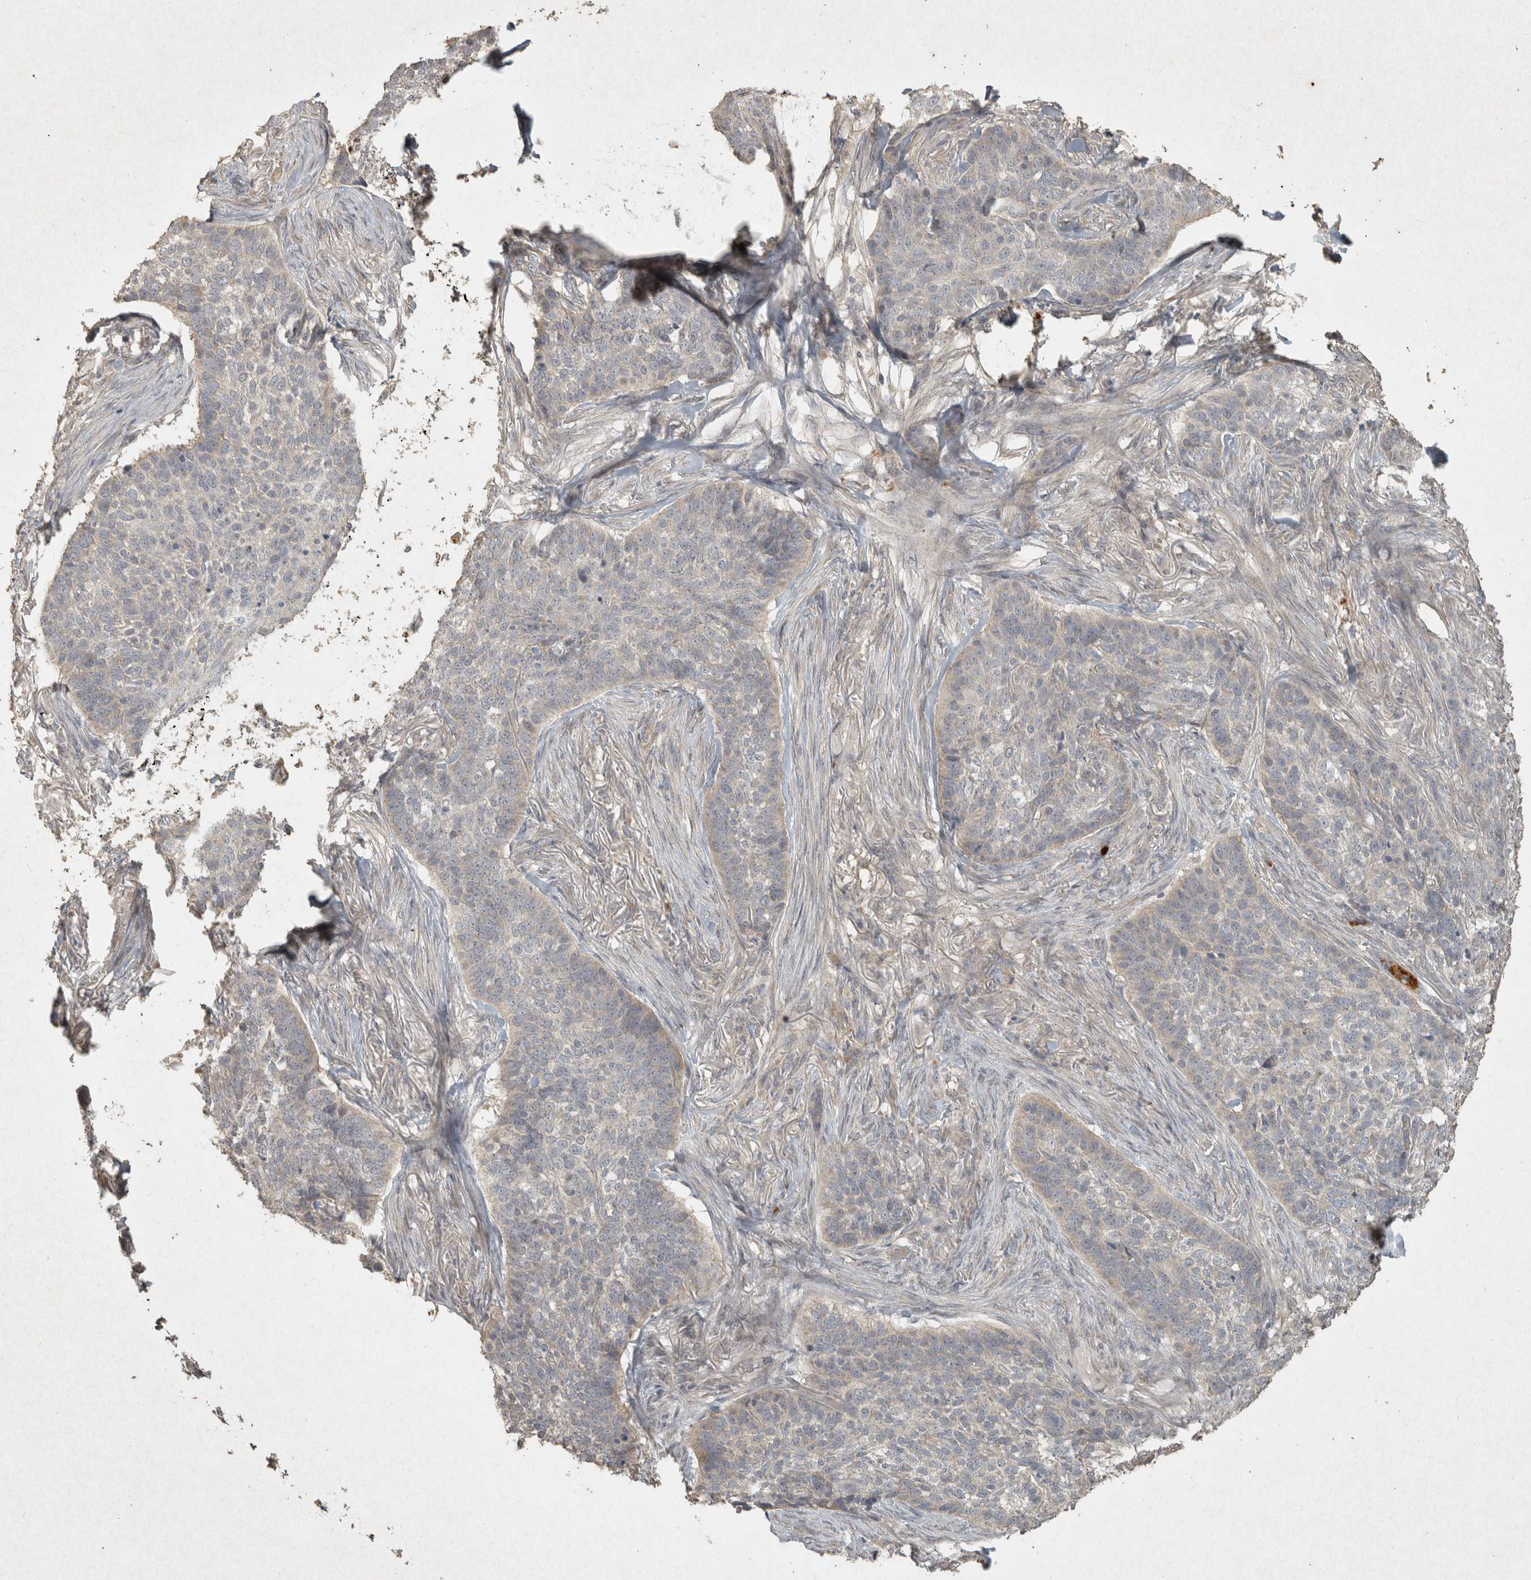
{"staining": {"intensity": "negative", "quantity": "none", "location": "none"}, "tissue": "skin cancer", "cell_type": "Tumor cells", "image_type": "cancer", "snomed": [{"axis": "morphology", "description": "Basal cell carcinoma"}, {"axis": "topography", "description": "Skin"}], "caption": "IHC micrograph of neoplastic tissue: basal cell carcinoma (skin) stained with DAB (3,3'-diaminobenzidine) reveals no significant protein staining in tumor cells. Nuclei are stained in blue.", "gene": "OSTN", "patient": {"sex": "male", "age": 85}}